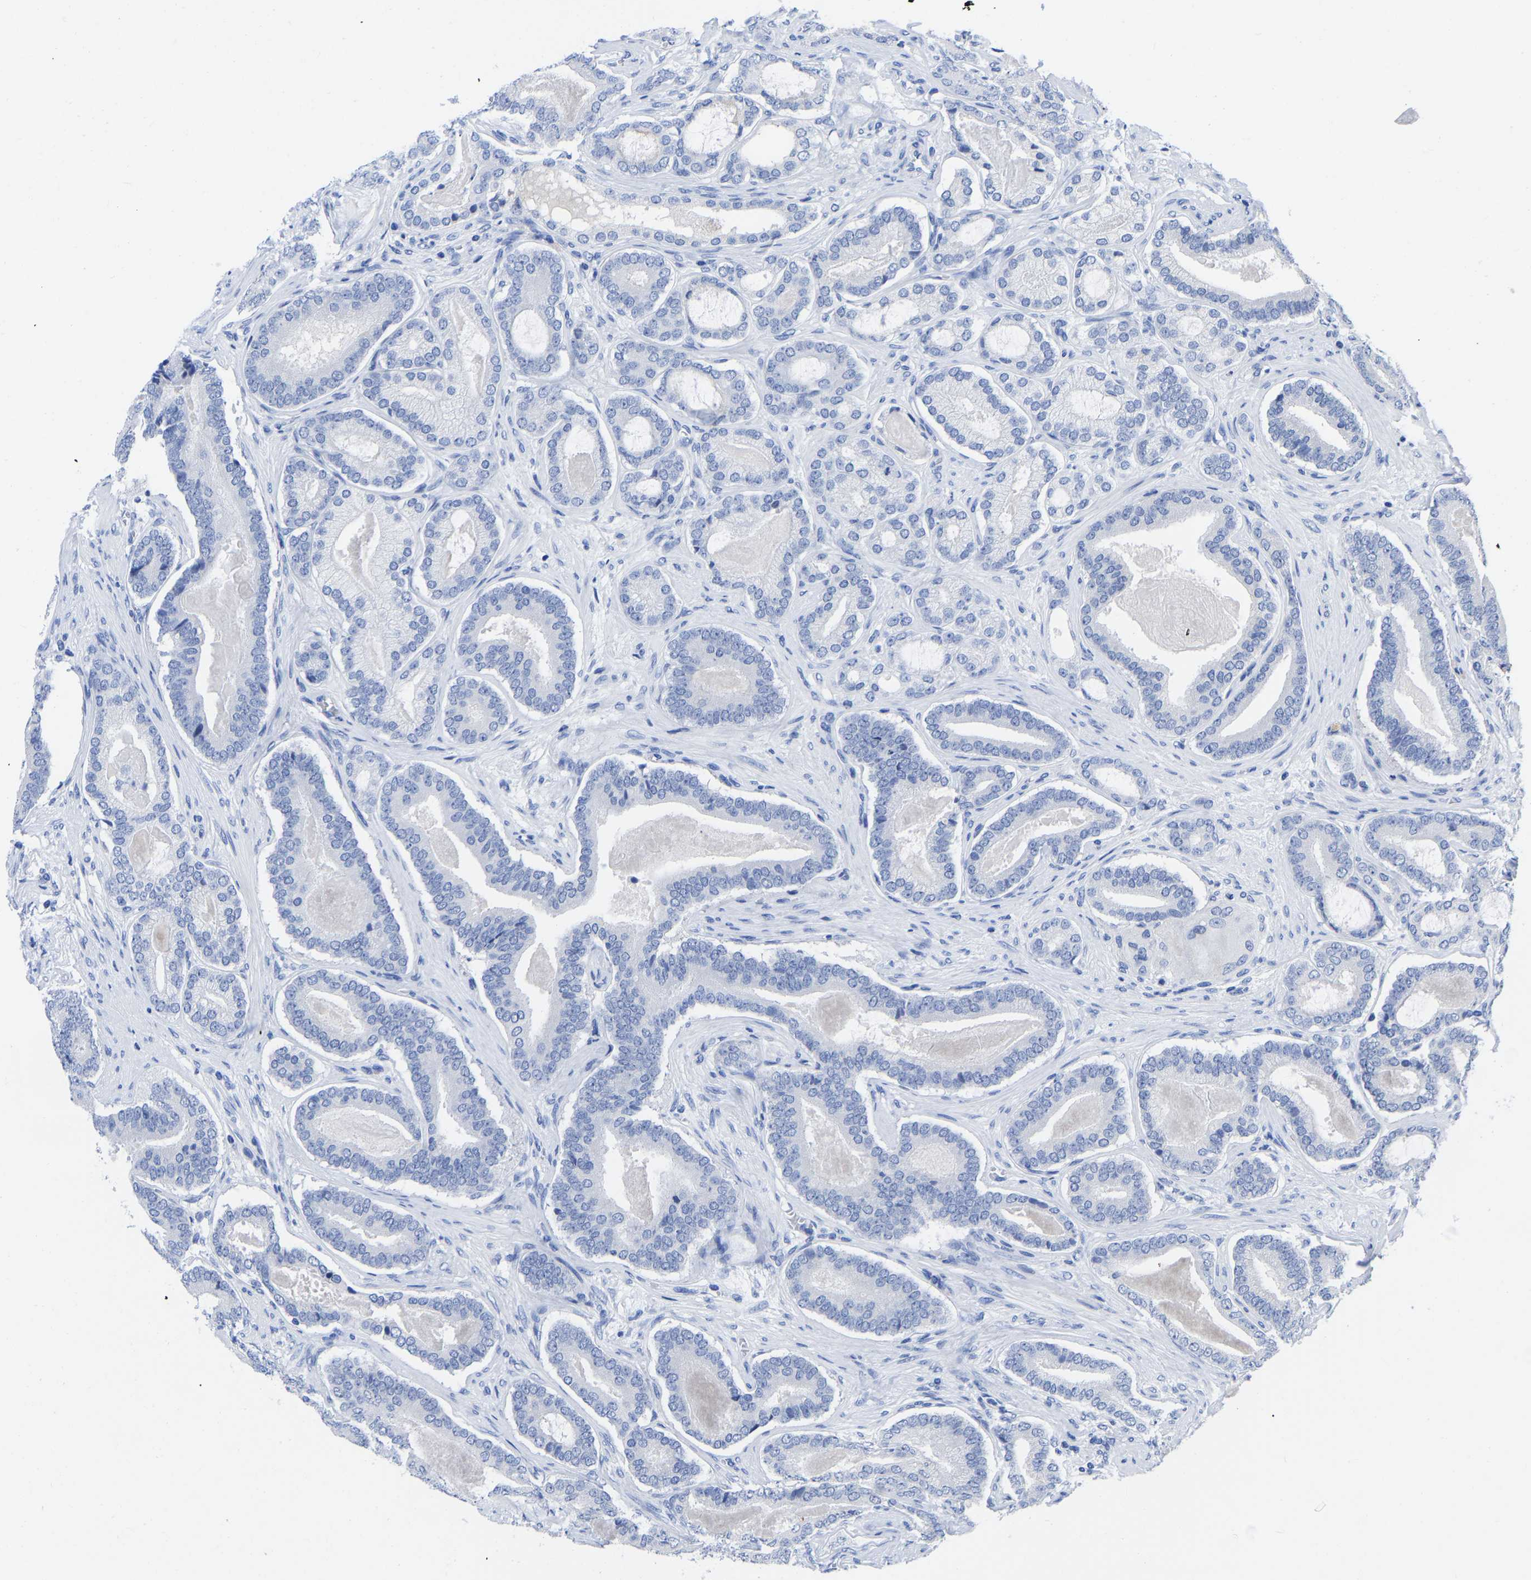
{"staining": {"intensity": "negative", "quantity": "none", "location": "none"}, "tissue": "prostate cancer", "cell_type": "Tumor cells", "image_type": "cancer", "snomed": [{"axis": "morphology", "description": "Adenocarcinoma, High grade"}, {"axis": "topography", "description": "Prostate"}], "caption": "IHC histopathology image of neoplastic tissue: human high-grade adenocarcinoma (prostate) stained with DAB (3,3'-diaminobenzidine) reveals no significant protein positivity in tumor cells.", "gene": "GPA33", "patient": {"sex": "male", "age": 60}}